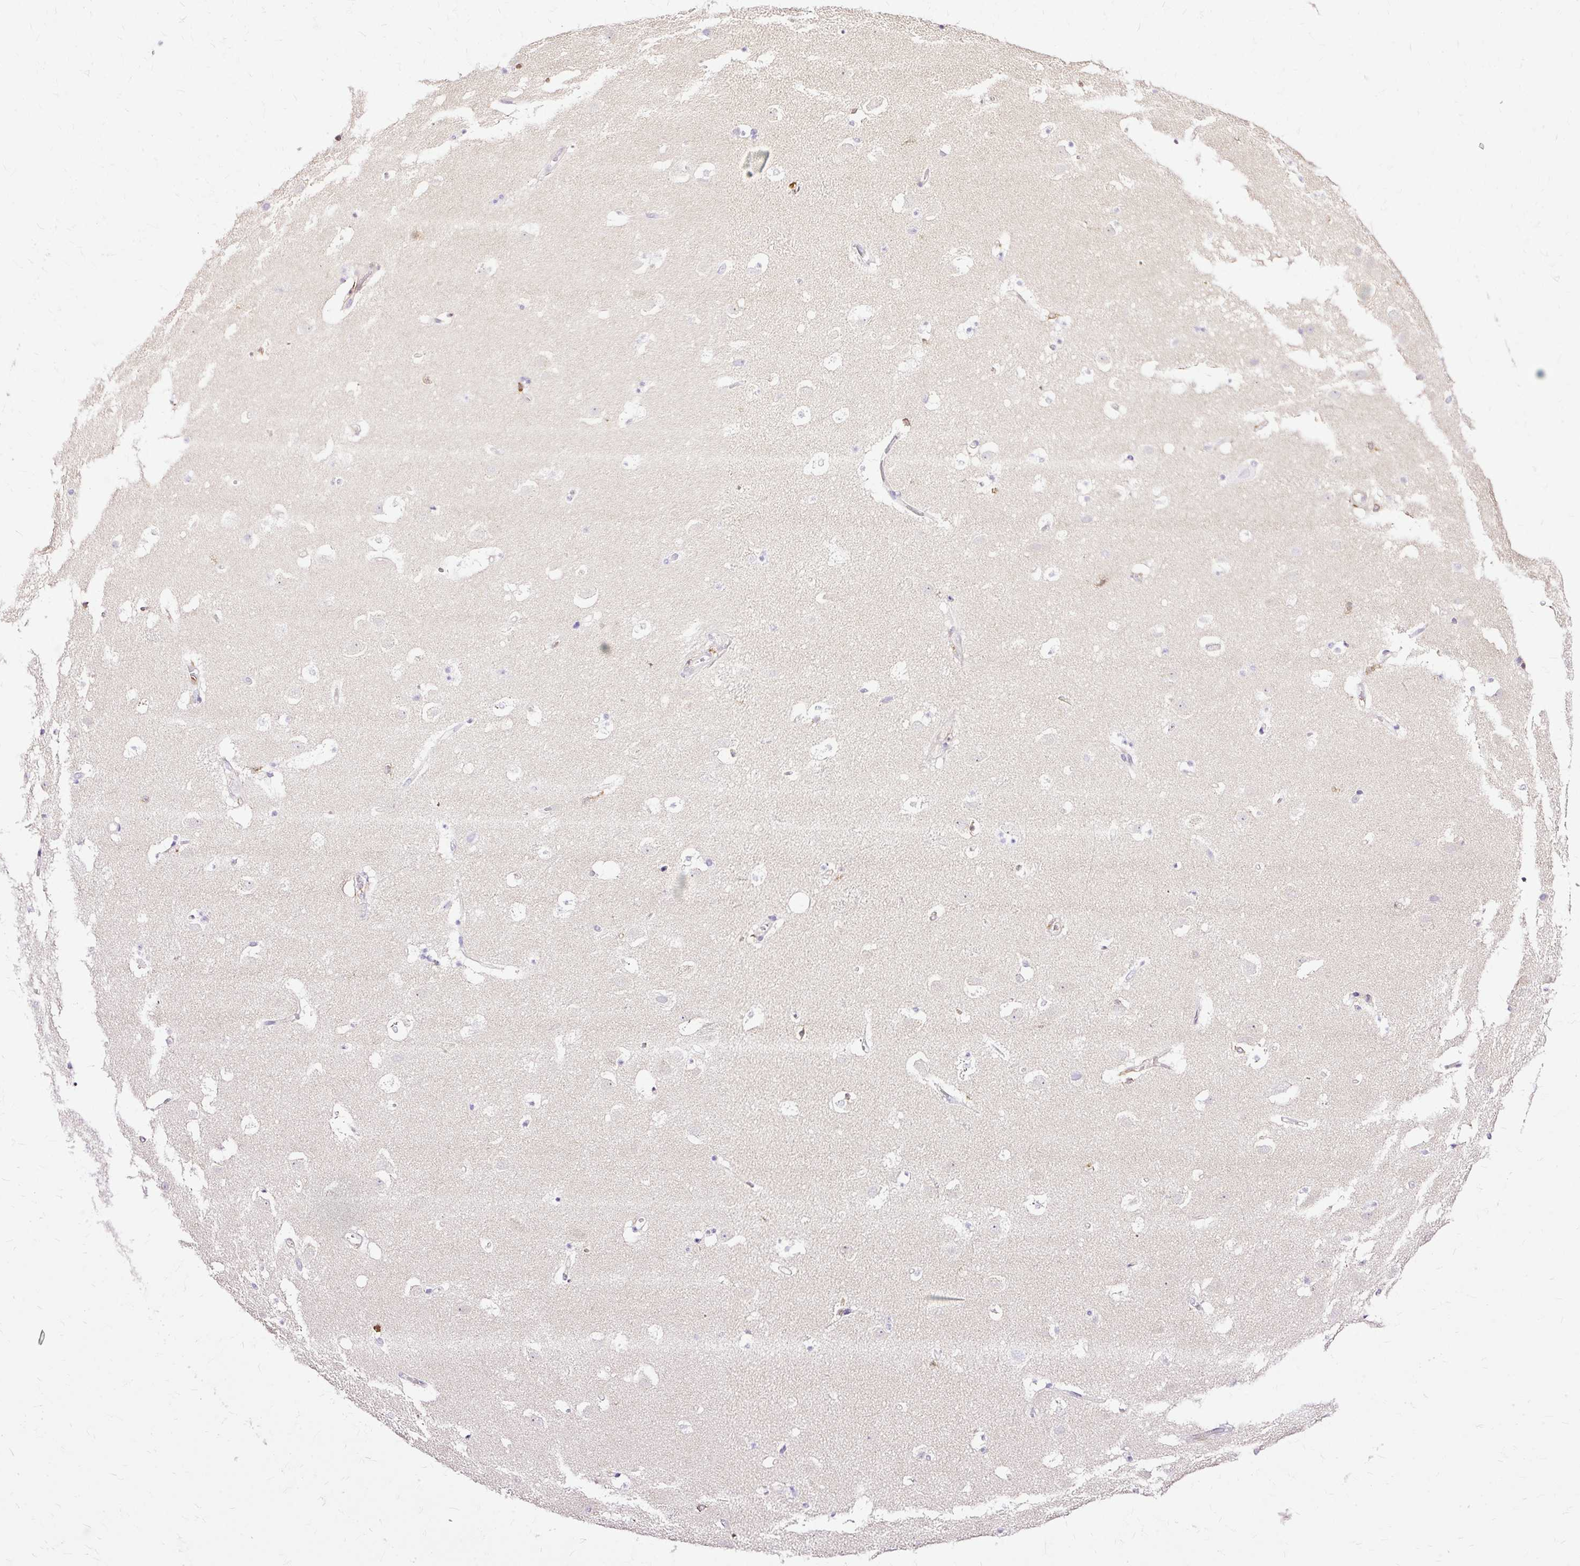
{"staining": {"intensity": "negative", "quantity": "none", "location": "none"}, "tissue": "caudate", "cell_type": "Glial cells", "image_type": "normal", "snomed": [{"axis": "morphology", "description": "Normal tissue, NOS"}, {"axis": "topography", "description": "Lateral ventricle wall"}], "caption": "Glial cells are negative for protein expression in benign human caudate. (DAB (3,3'-diaminobenzidine) IHC visualized using brightfield microscopy, high magnification).", "gene": "TWF2", "patient": {"sex": "male", "age": 37}}